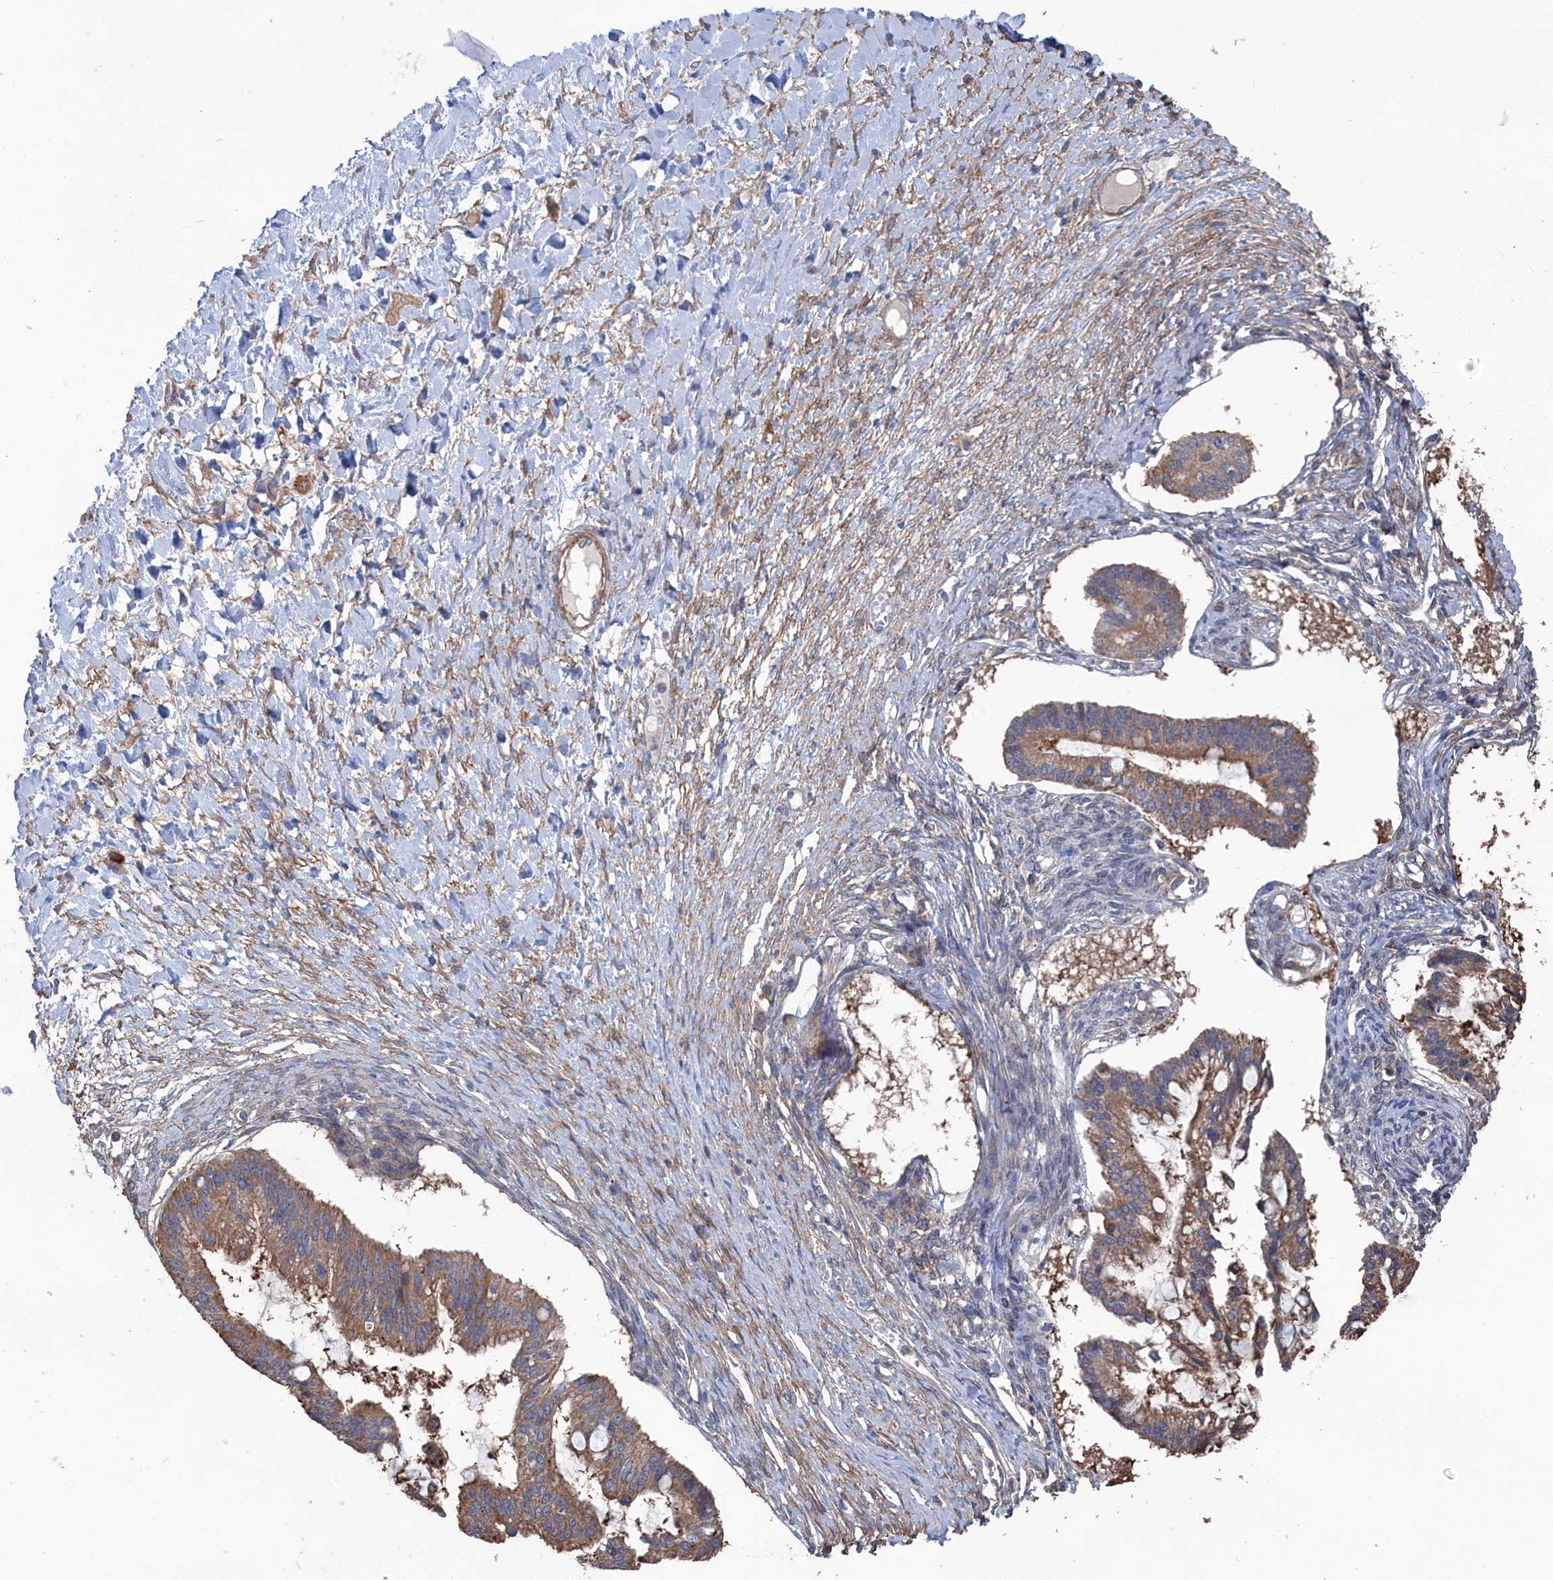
{"staining": {"intensity": "moderate", "quantity": ">75%", "location": "cytoplasmic/membranous"}, "tissue": "ovarian cancer", "cell_type": "Tumor cells", "image_type": "cancer", "snomed": [{"axis": "morphology", "description": "Cystadenocarcinoma, mucinous, NOS"}, {"axis": "topography", "description": "Ovary"}], "caption": "IHC (DAB) staining of ovarian mucinous cystadenocarcinoma reveals moderate cytoplasmic/membranous protein positivity in approximately >75% of tumor cells. The staining was performed using DAB (3,3'-diaminobenzidine), with brown indicating positive protein expression. Nuclei are stained blue with hematoxylin.", "gene": "FILIP1L", "patient": {"sex": "female", "age": 73}}